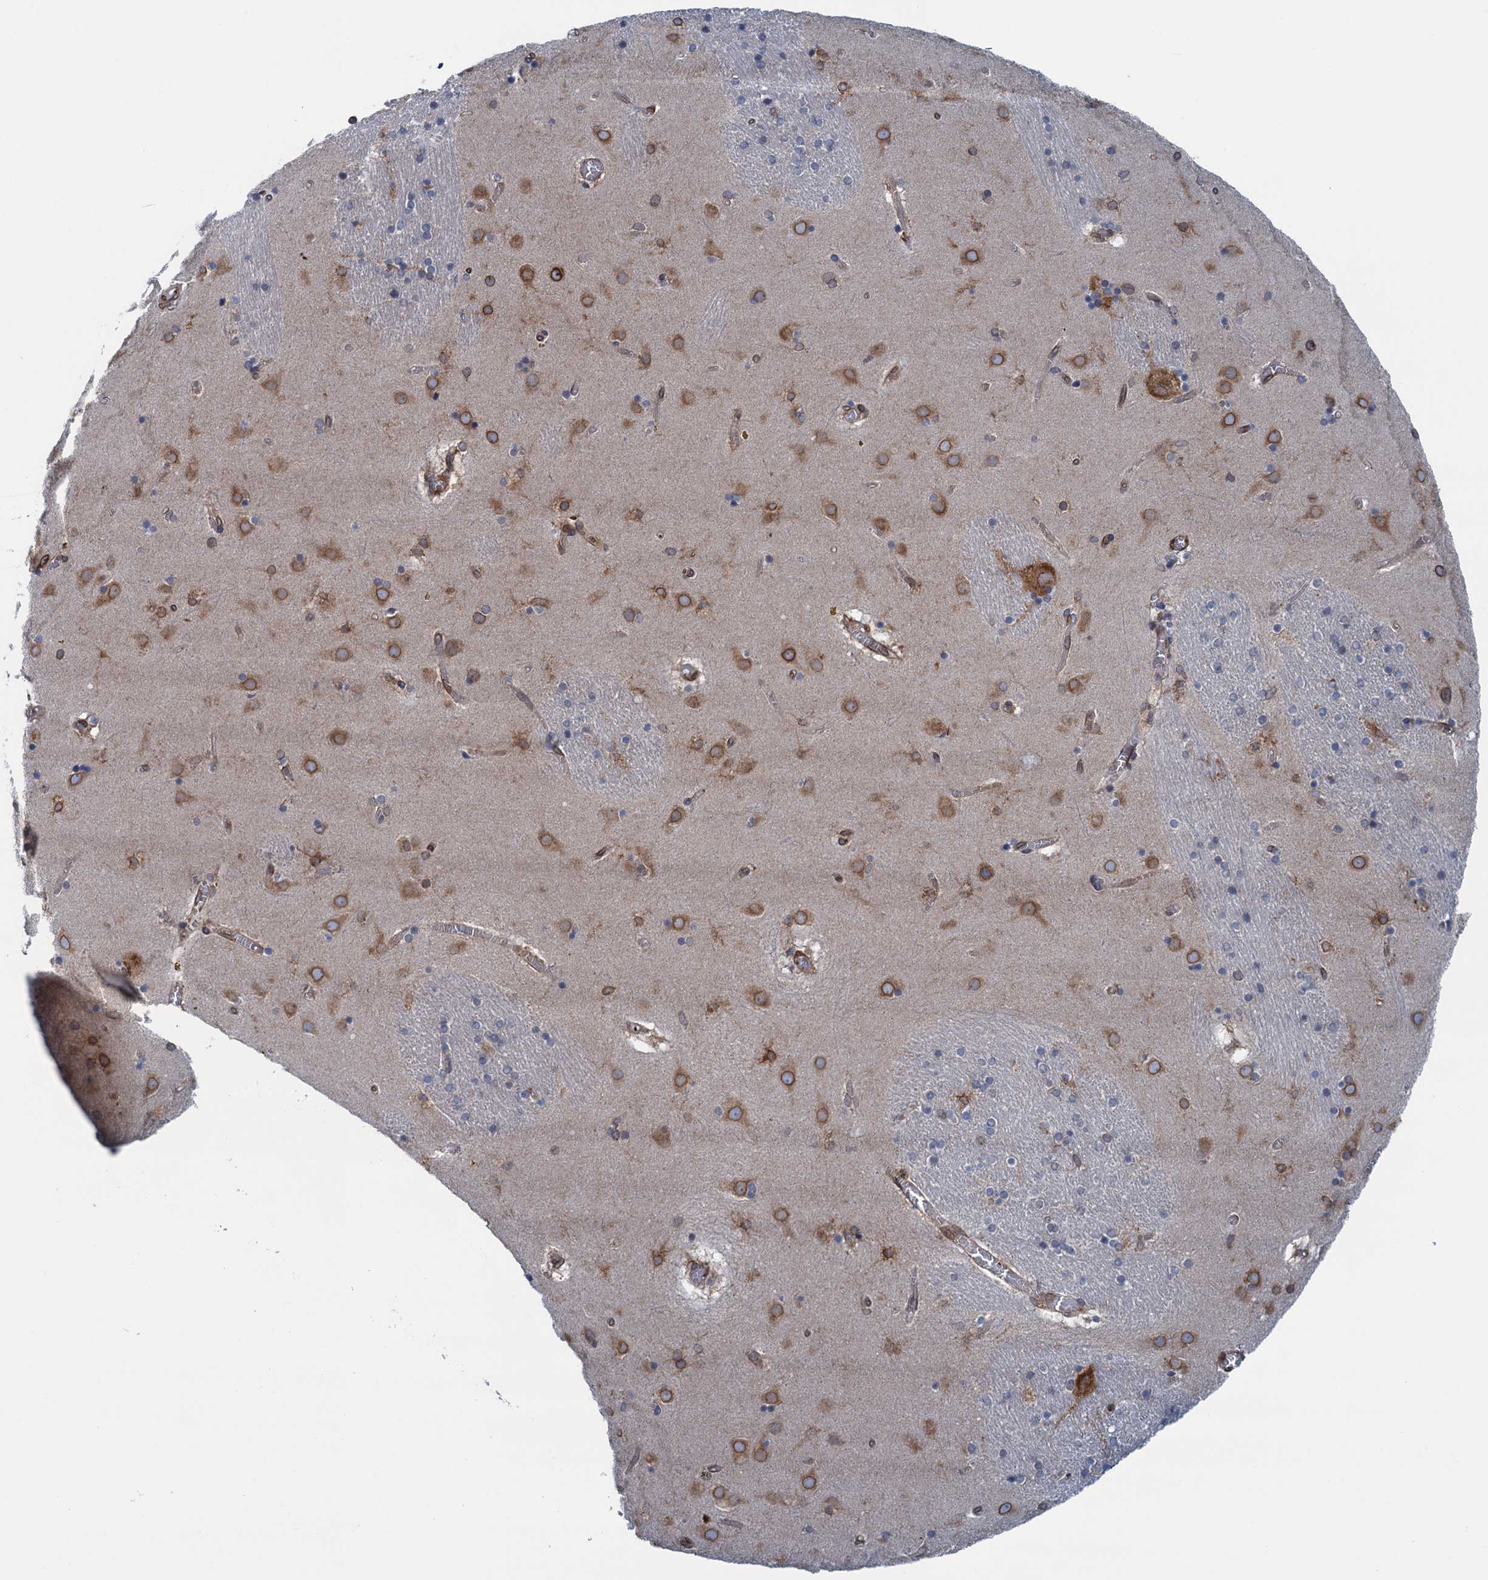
{"staining": {"intensity": "moderate", "quantity": "25%-75%", "location": "cytoplasmic/membranous"}, "tissue": "caudate", "cell_type": "Glial cells", "image_type": "normal", "snomed": [{"axis": "morphology", "description": "Normal tissue, NOS"}, {"axis": "topography", "description": "Lateral ventricle wall"}], "caption": "IHC image of benign caudate: human caudate stained using immunohistochemistry exhibits medium levels of moderate protein expression localized specifically in the cytoplasmic/membranous of glial cells, appearing as a cytoplasmic/membranous brown color.", "gene": "TMEM205", "patient": {"sex": "male", "age": 70}}